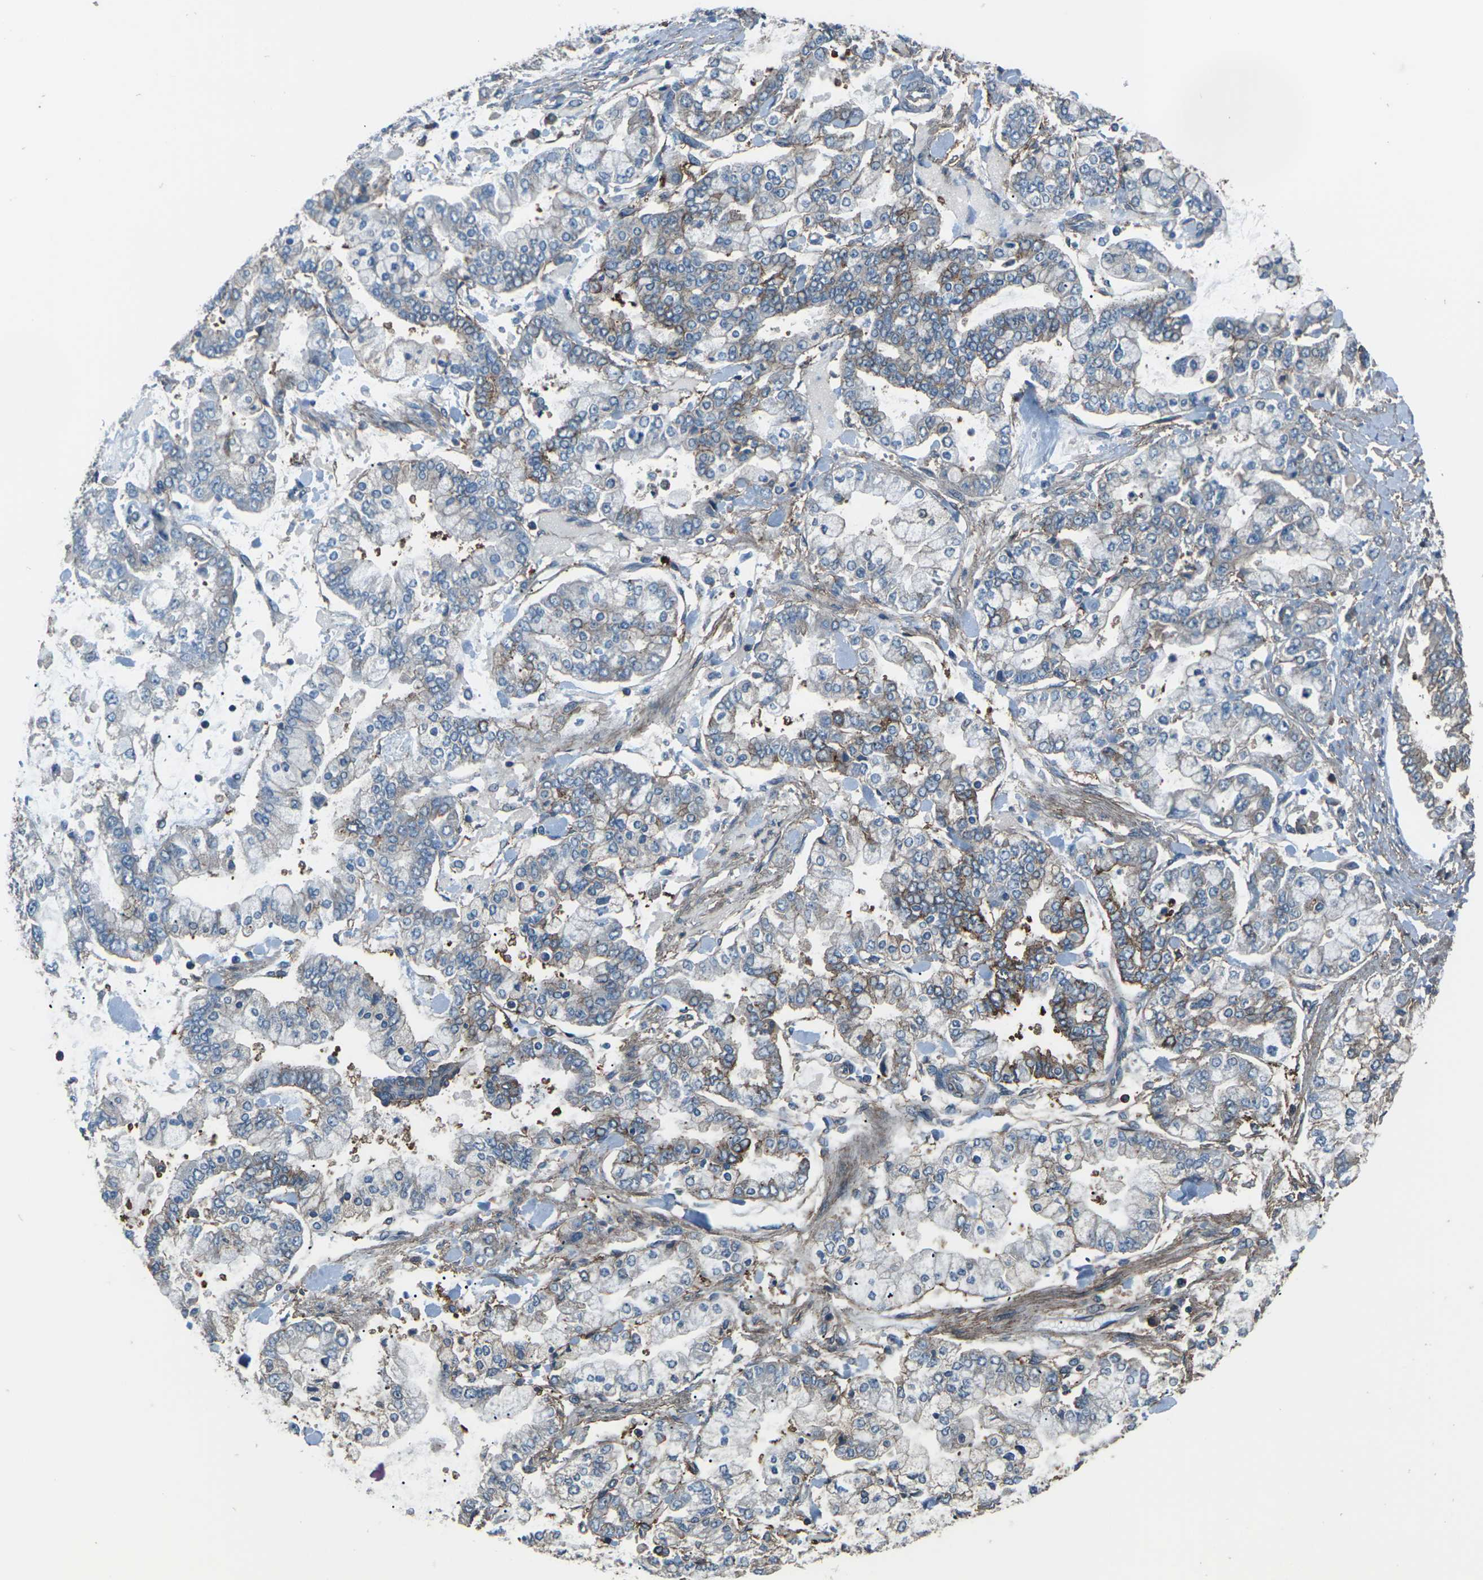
{"staining": {"intensity": "moderate", "quantity": "<25%", "location": "cytoplasmic/membranous"}, "tissue": "stomach cancer", "cell_type": "Tumor cells", "image_type": "cancer", "snomed": [{"axis": "morphology", "description": "Normal tissue, NOS"}, {"axis": "morphology", "description": "Adenocarcinoma, NOS"}, {"axis": "topography", "description": "Stomach, upper"}, {"axis": "topography", "description": "Stomach"}], "caption": "Tumor cells demonstrate low levels of moderate cytoplasmic/membranous expression in approximately <25% of cells in human stomach adenocarcinoma.", "gene": "CMTM4", "patient": {"sex": "male", "age": 76}}